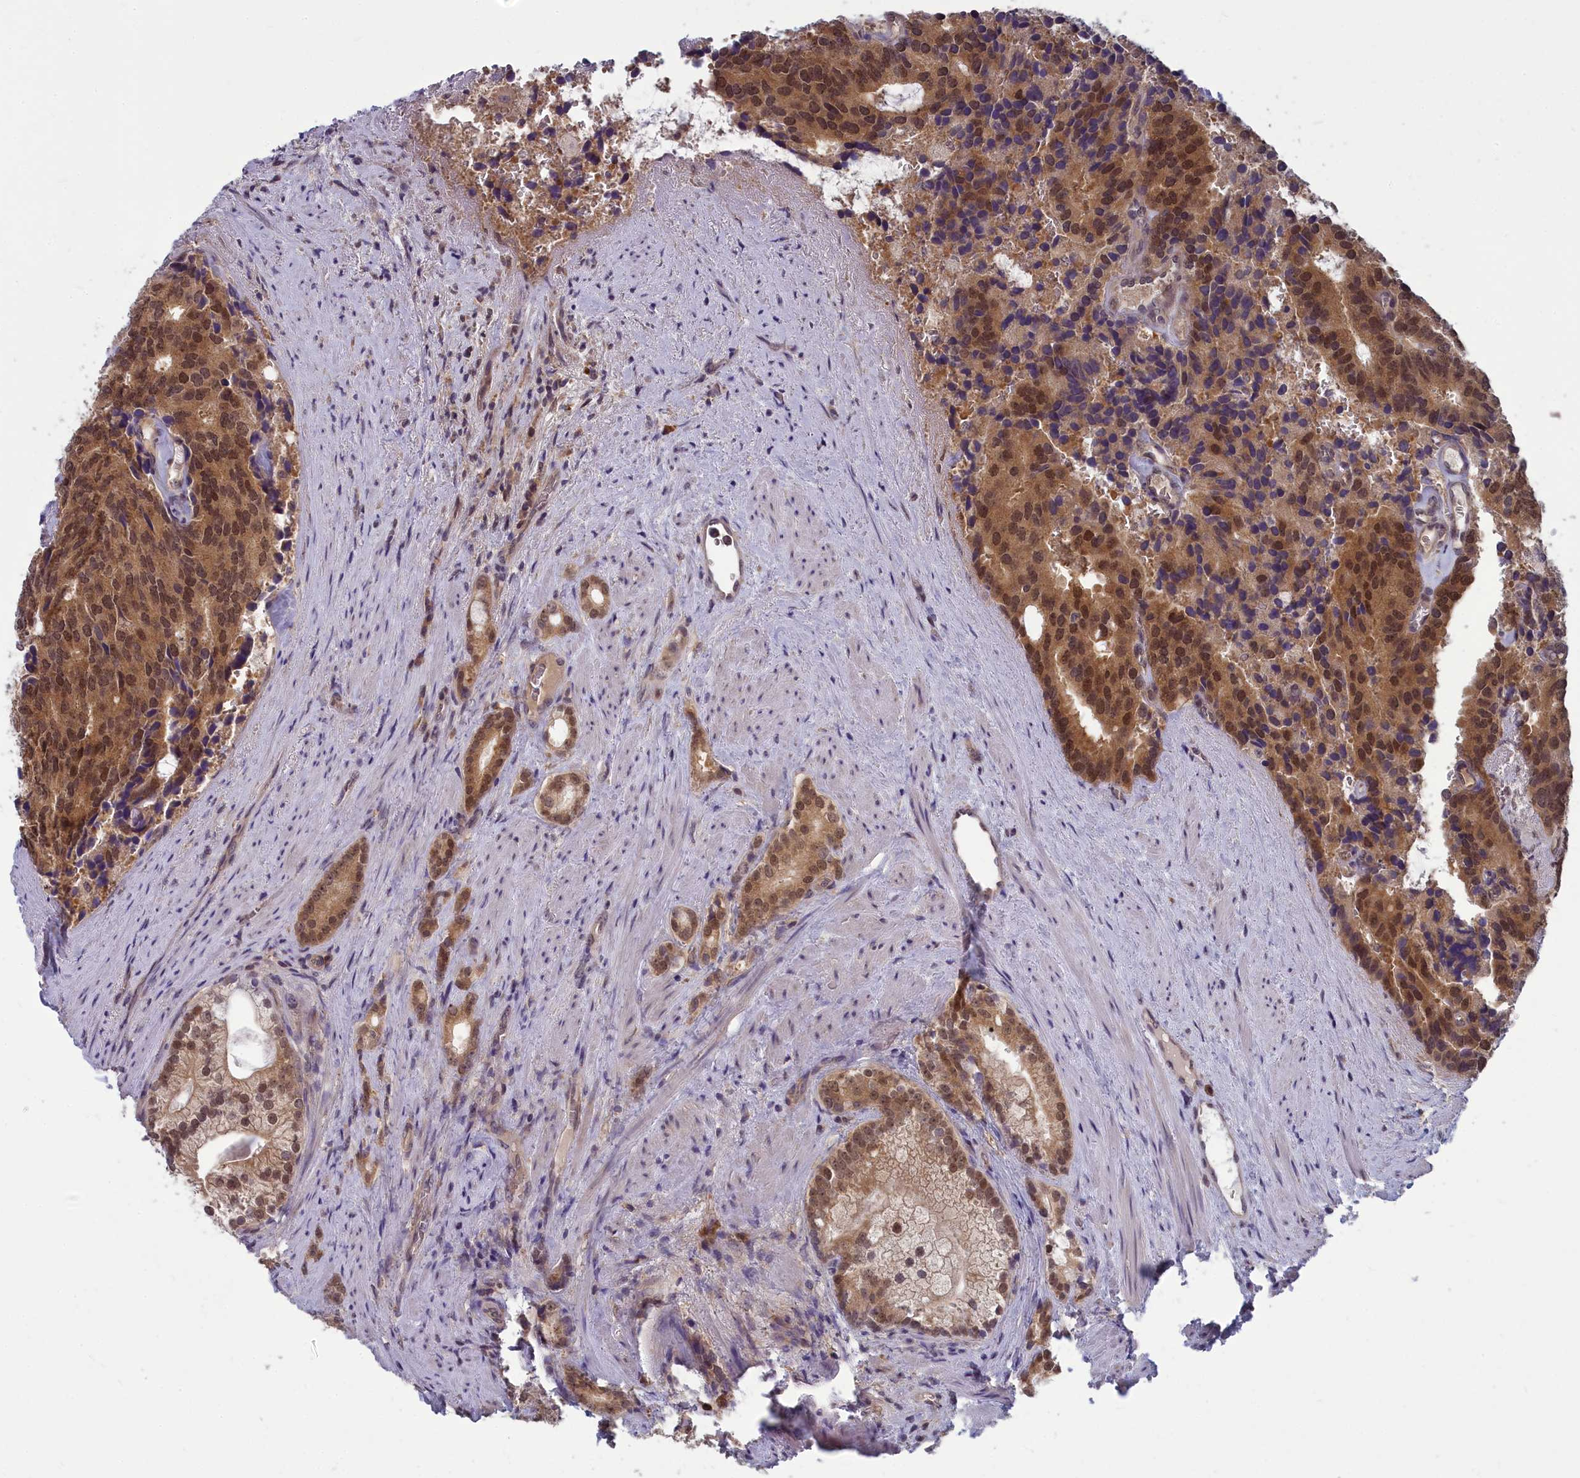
{"staining": {"intensity": "moderate", "quantity": ">75%", "location": "cytoplasmic/membranous,nuclear"}, "tissue": "prostate cancer", "cell_type": "Tumor cells", "image_type": "cancer", "snomed": [{"axis": "morphology", "description": "Adenocarcinoma, Low grade"}, {"axis": "topography", "description": "Prostate"}], "caption": "Prostate cancer (adenocarcinoma (low-grade)) tissue reveals moderate cytoplasmic/membranous and nuclear positivity in approximately >75% of tumor cells Nuclei are stained in blue.", "gene": "MRI1", "patient": {"sex": "male", "age": 71}}